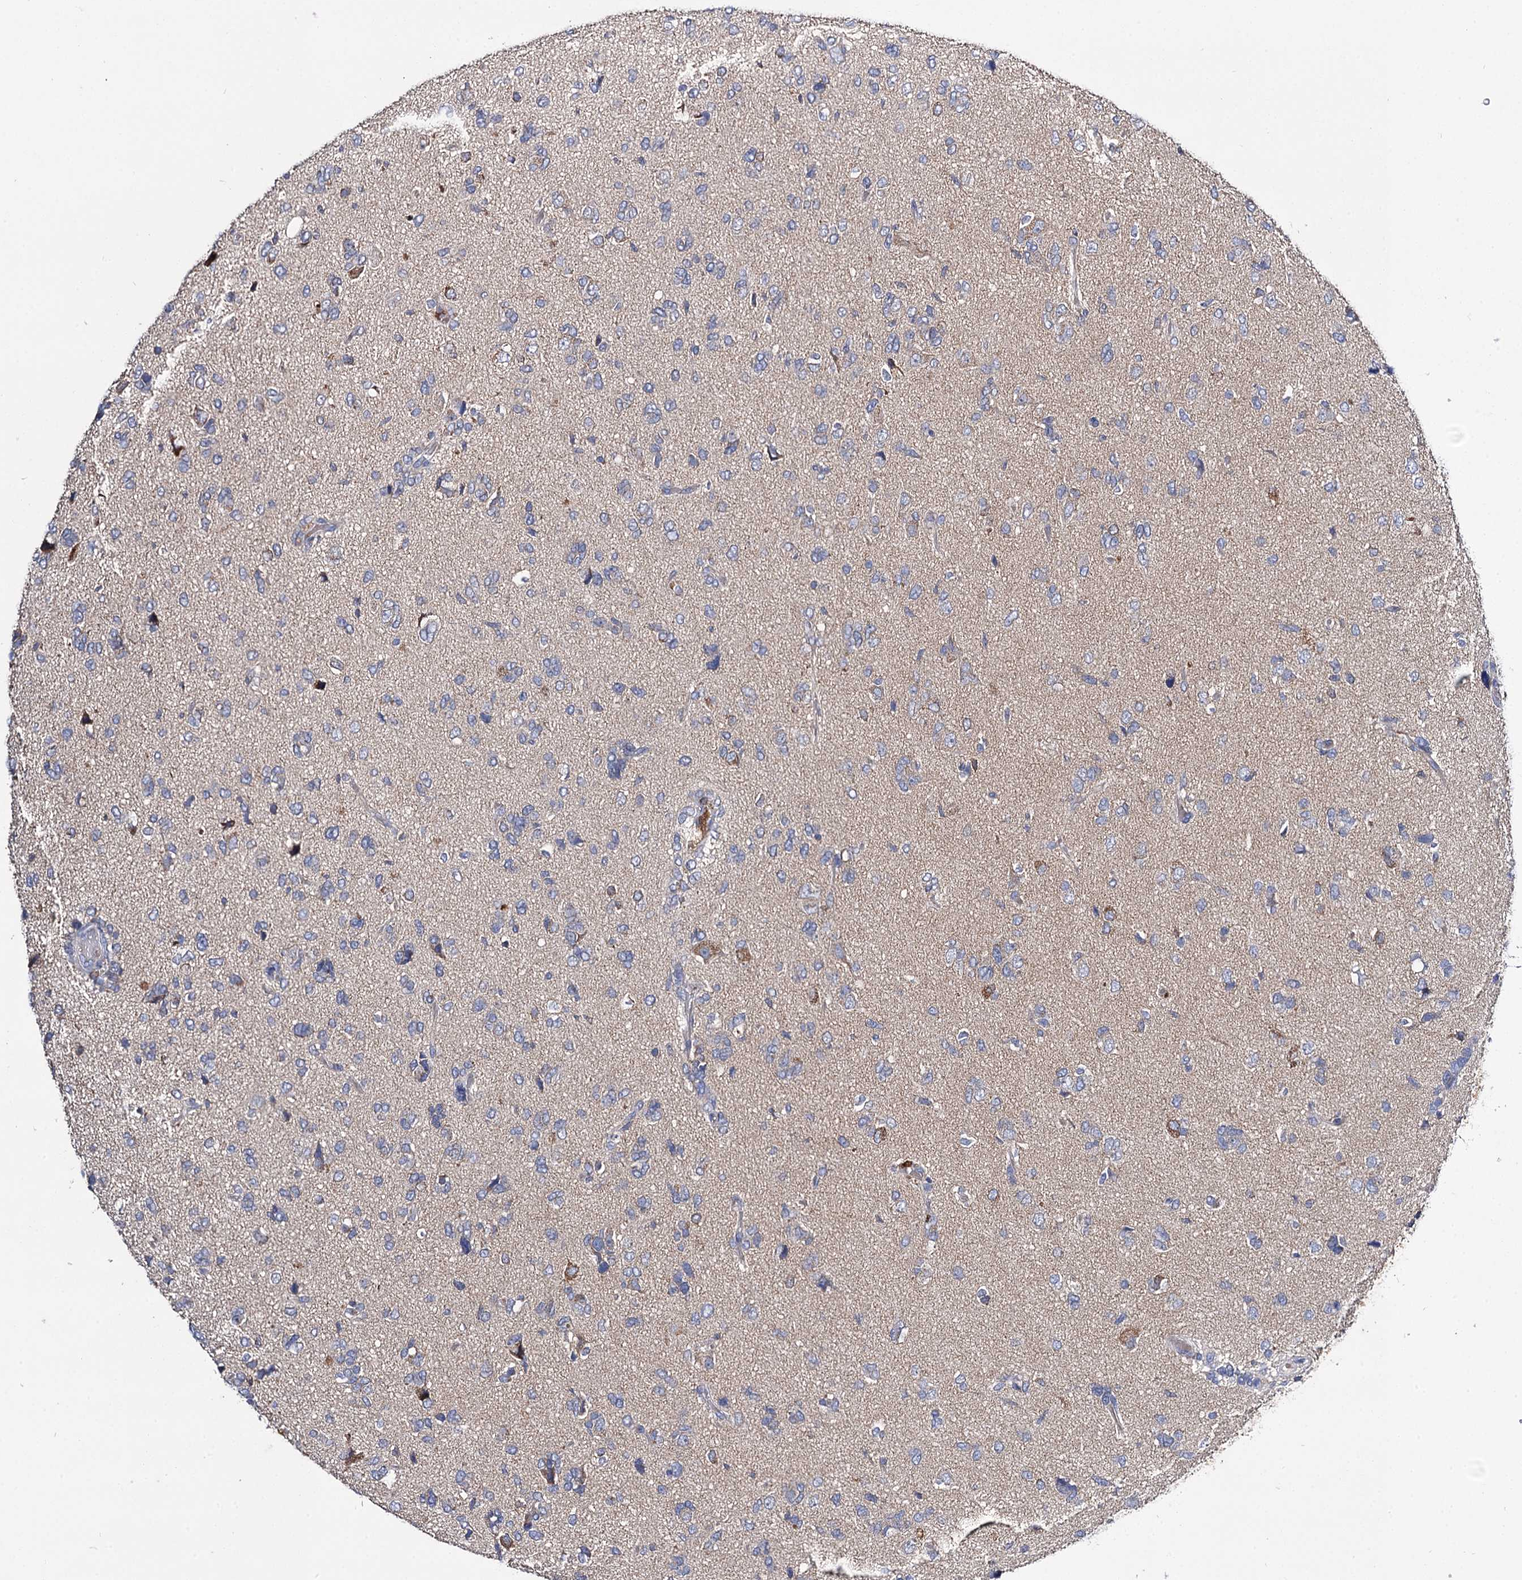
{"staining": {"intensity": "negative", "quantity": "none", "location": "none"}, "tissue": "glioma", "cell_type": "Tumor cells", "image_type": "cancer", "snomed": [{"axis": "morphology", "description": "Glioma, malignant, High grade"}, {"axis": "topography", "description": "Brain"}], "caption": "DAB (3,3'-diaminobenzidine) immunohistochemical staining of human glioma displays no significant positivity in tumor cells. (DAB IHC visualized using brightfield microscopy, high magnification).", "gene": "UBASH3B", "patient": {"sex": "female", "age": 59}}